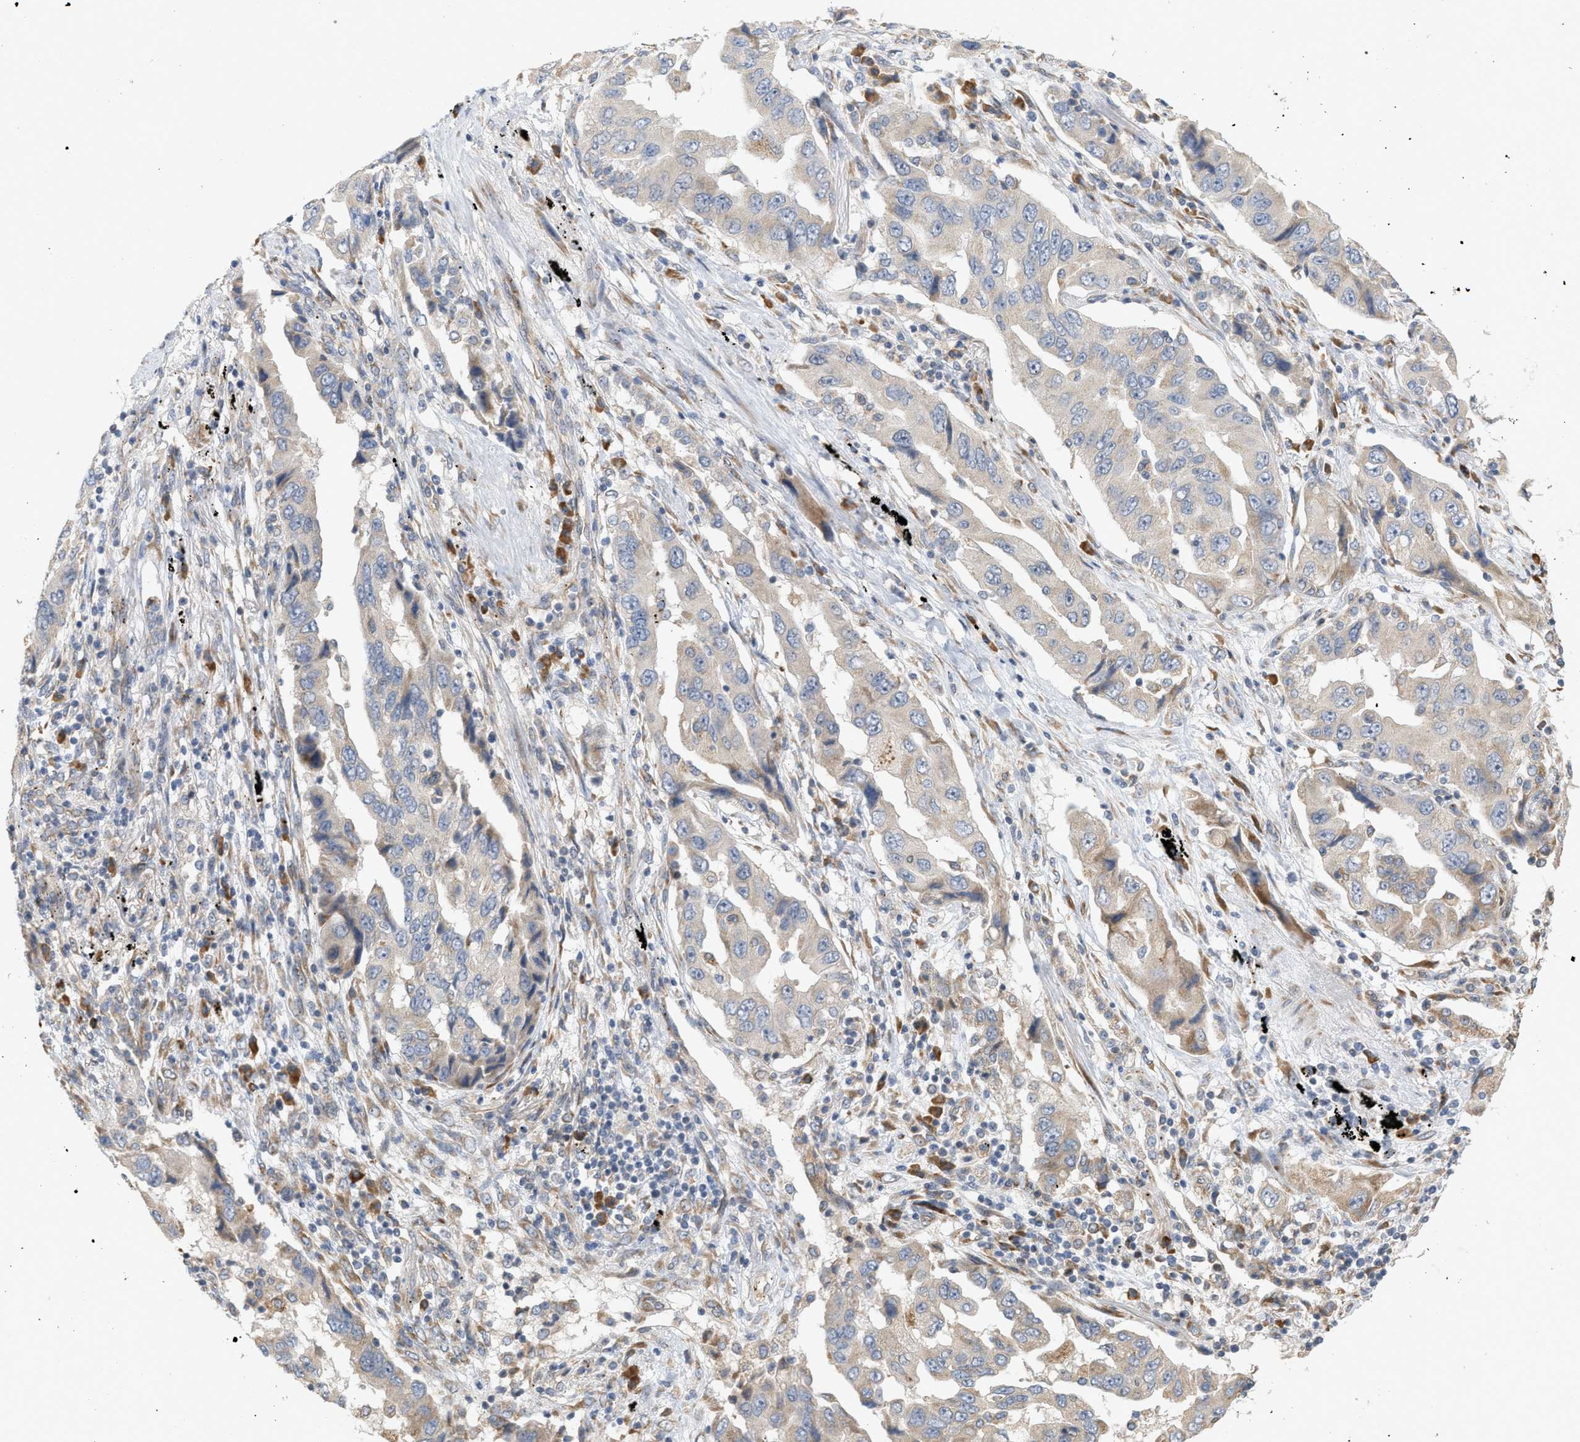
{"staining": {"intensity": "weak", "quantity": ">75%", "location": "cytoplasmic/membranous"}, "tissue": "lung cancer", "cell_type": "Tumor cells", "image_type": "cancer", "snomed": [{"axis": "morphology", "description": "Adenocarcinoma, NOS"}, {"axis": "topography", "description": "Lung"}], "caption": "This micrograph demonstrates adenocarcinoma (lung) stained with immunohistochemistry to label a protein in brown. The cytoplasmic/membranous of tumor cells show weak positivity for the protein. Nuclei are counter-stained blue.", "gene": "SVOP", "patient": {"sex": "female", "age": 65}}